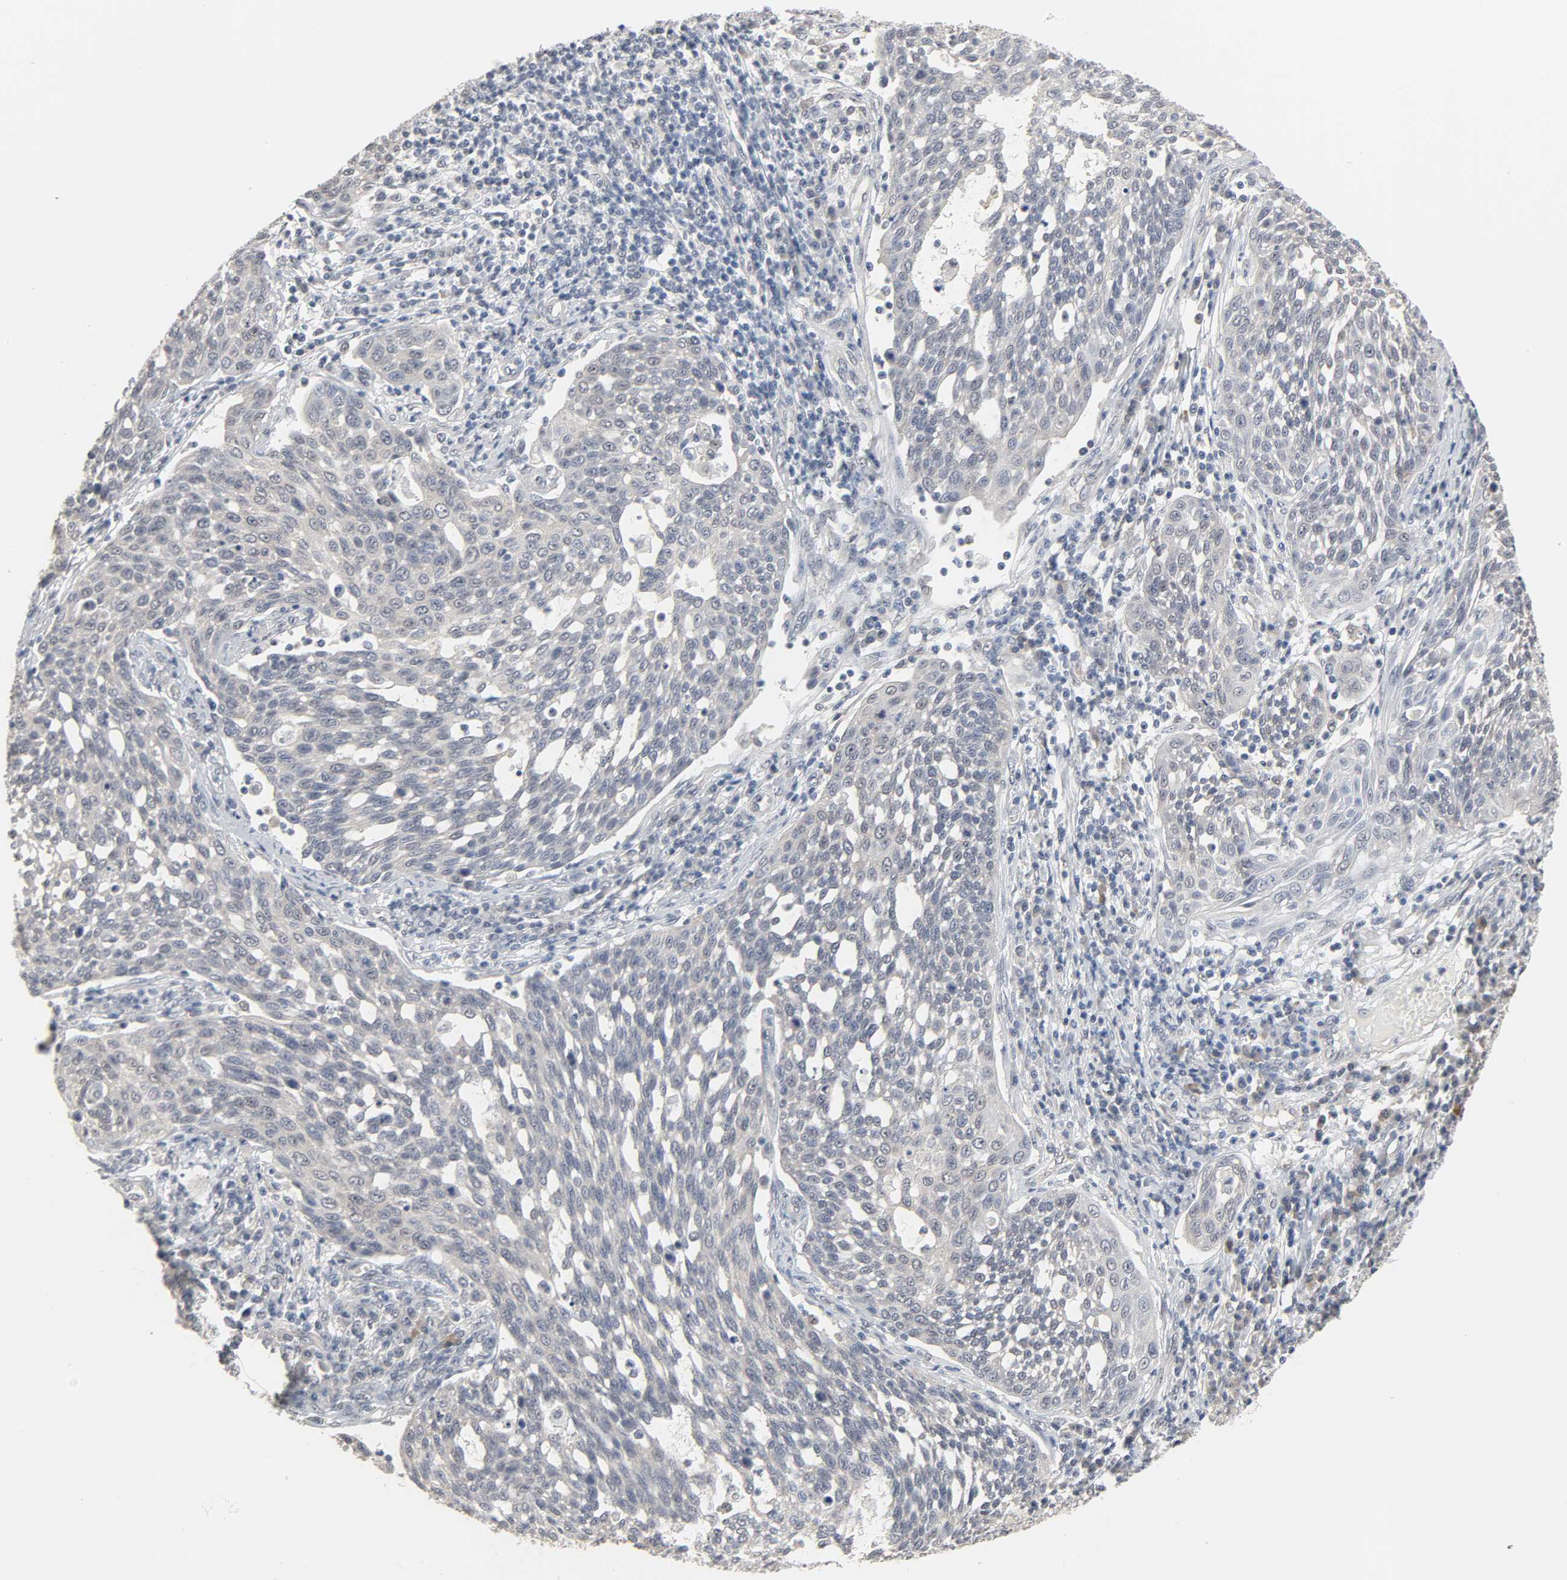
{"staining": {"intensity": "negative", "quantity": "none", "location": "none"}, "tissue": "cervical cancer", "cell_type": "Tumor cells", "image_type": "cancer", "snomed": [{"axis": "morphology", "description": "Squamous cell carcinoma, NOS"}, {"axis": "topography", "description": "Cervix"}], "caption": "This is an immunohistochemistry (IHC) histopathology image of squamous cell carcinoma (cervical). There is no positivity in tumor cells.", "gene": "ACSS2", "patient": {"sex": "female", "age": 34}}